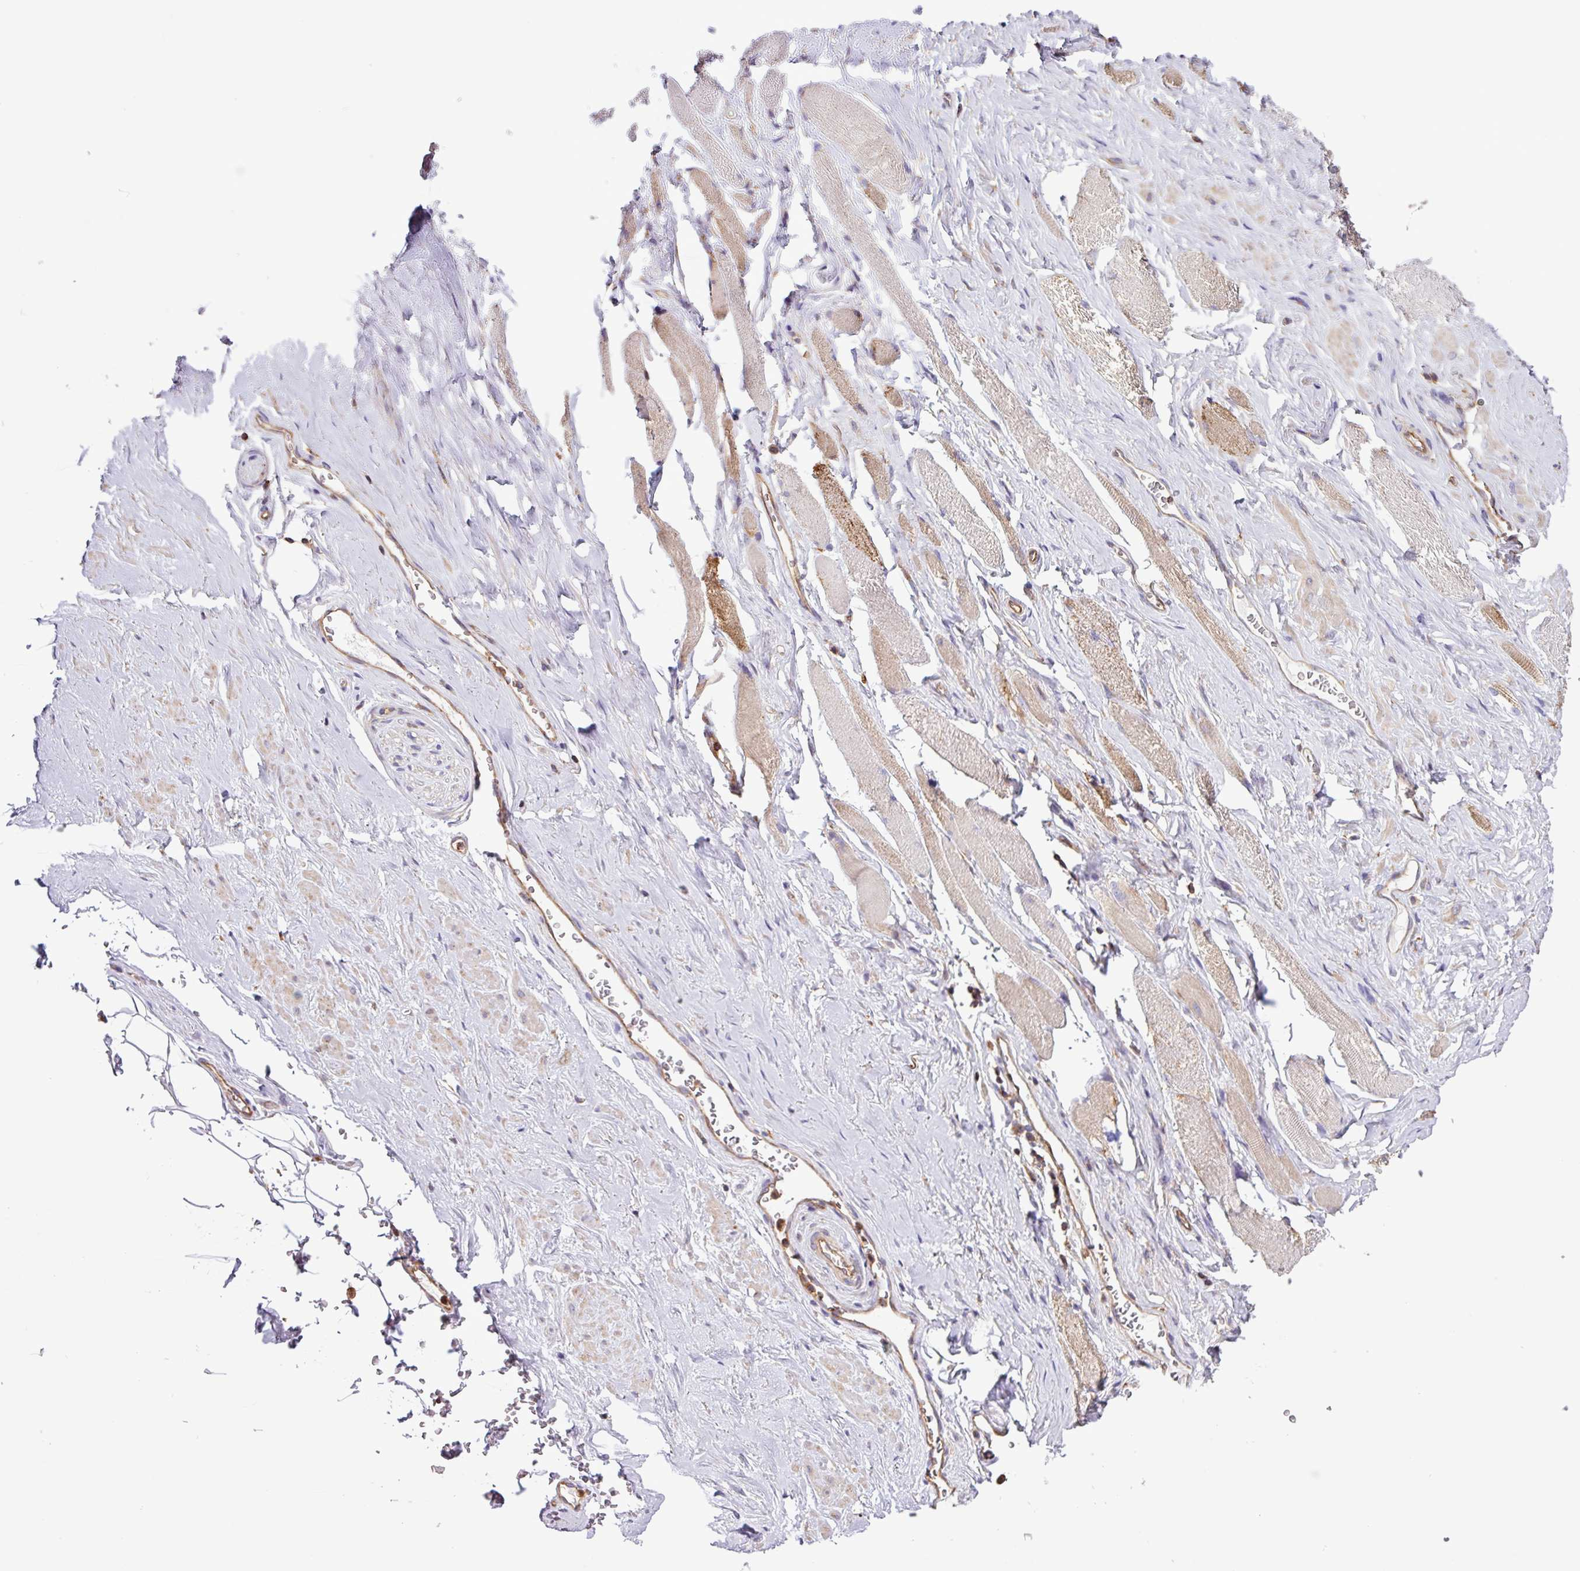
{"staining": {"intensity": "moderate", "quantity": ">75%", "location": "cytoplasmic/membranous"}, "tissue": "soft tissue", "cell_type": "Fibroblasts", "image_type": "normal", "snomed": [{"axis": "morphology", "description": "Normal tissue, NOS"}, {"axis": "topography", "description": "Prostate"}, {"axis": "topography", "description": "Peripheral nerve tissue"}], "caption": "Protein positivity by IHC reveals moderate cytoplasmic/membranous positivity in approximately >75% of fibroblasts in normal soft tissue.", "gene": "ACTR3B", "patient": {"sex": "male", "age": 61}}